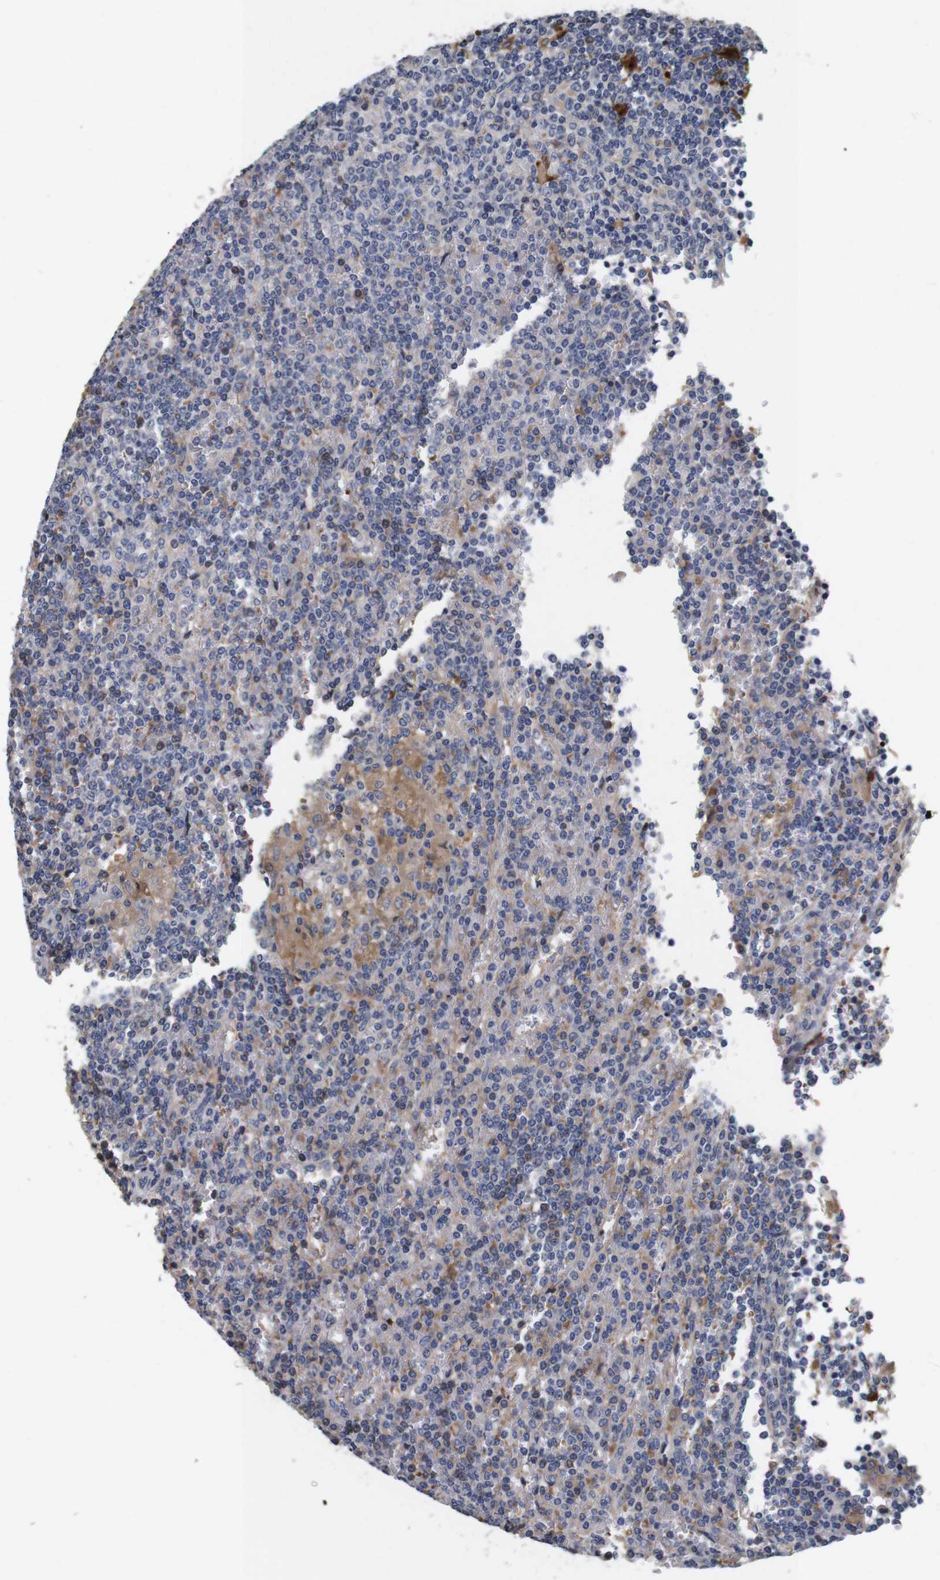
{"staining": {"intensity": "moderate", "quantity": "<25%", "location": "cytoplasmic/membranous"}, "tissue": "lymphoma", "cell_type": "Tumor cells", "image_type": "cancer", "snomed": [{"axis": "morphology", "description": "Malignant lymphoma, non-Hodgkin's type, Low grade"}, {"axis": "topography", "description": "Spleen"}], "caption": "Immunohistochemistry of human malignant lymphoma, non-Hodgkin's type (low-grade) exhibits low levels of moderate cytoplasmic/membranous positivity in about <25% of tumor cells.", "gene": "SPRY3", "patient": {"sex": "female", "age": 19}}